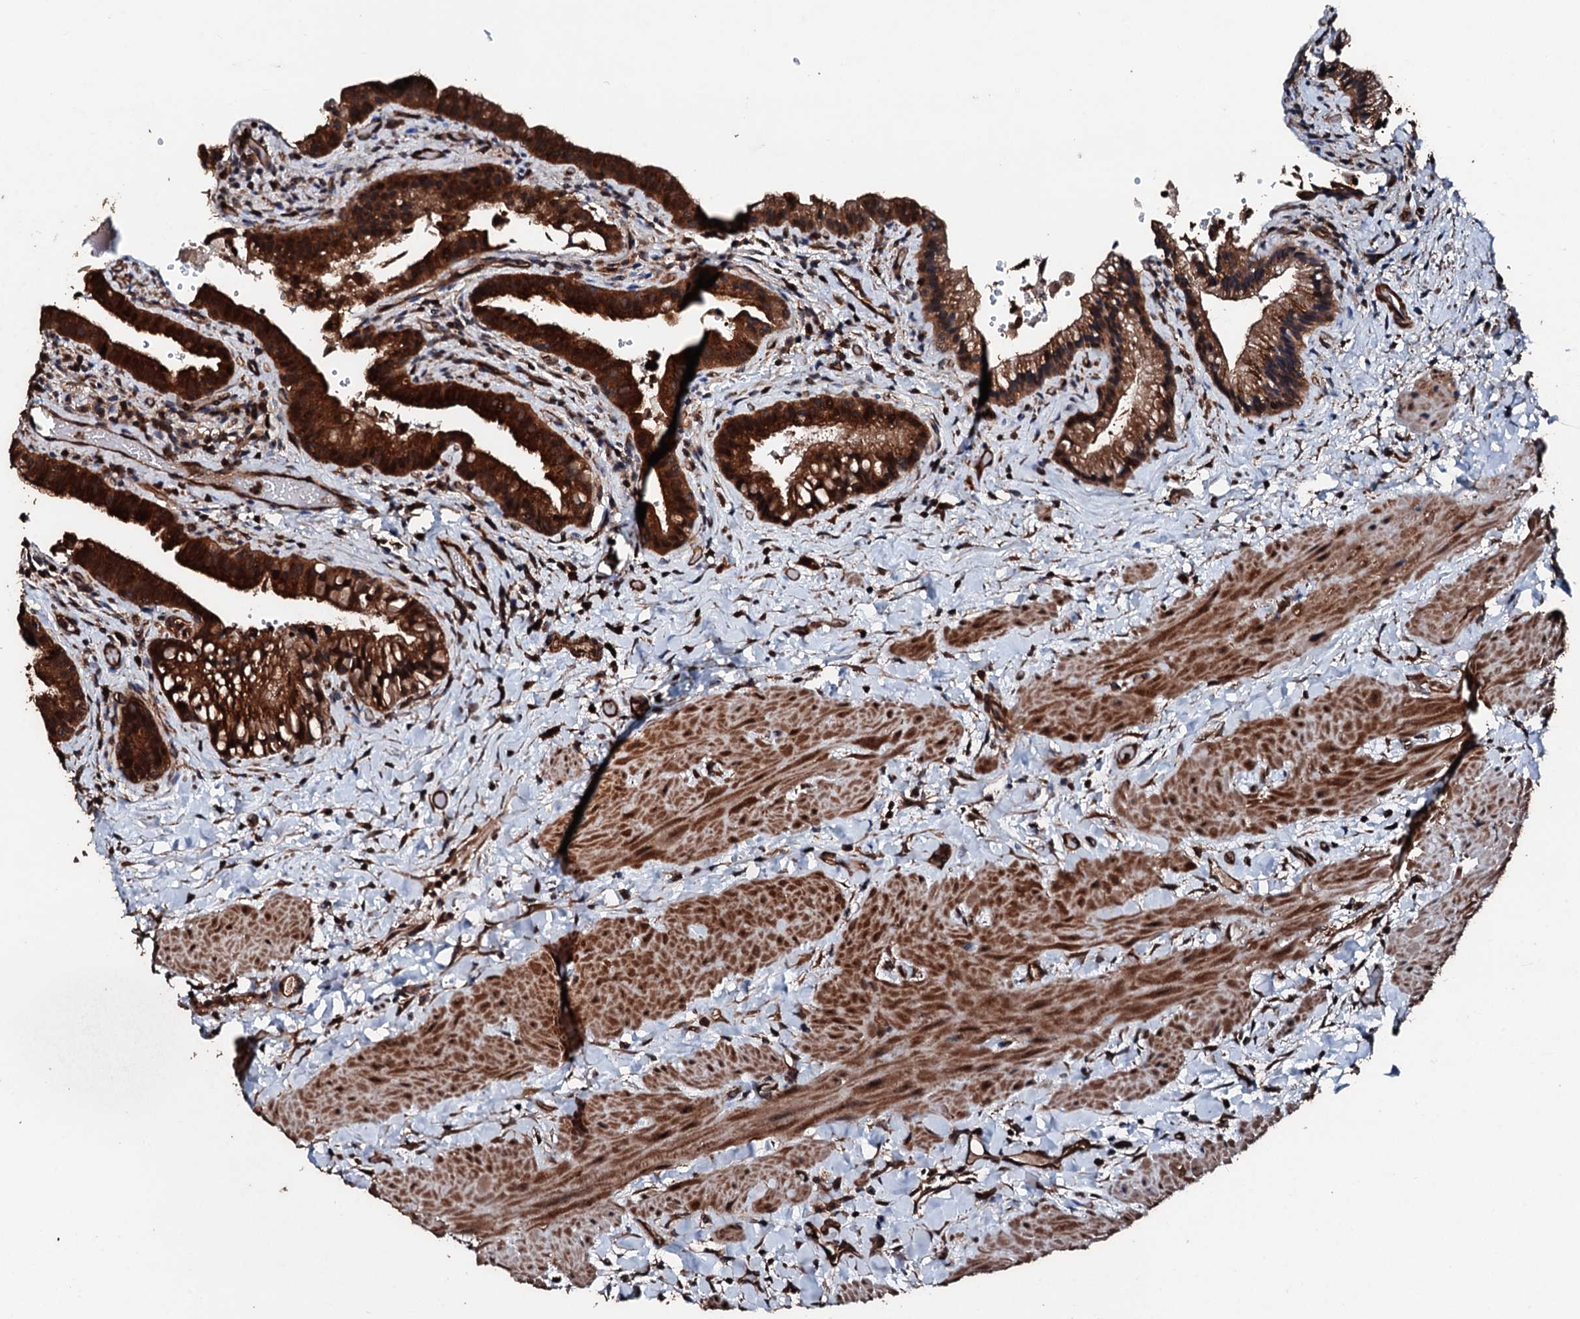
{"staining": {"intensity": "strong", "quantity": ">75%", "location": "cytoplasmic/membranous"}, "tissue": "gallbladder", "cell_type": "Glandular cells", "image_type": "normal", "snomed": [{"axis": "morphology", "description": "Normal tissue, NOS"}, {"axis": "topography", "description": "Gallbladder"}], "caption": "The image reveals immunohistochemical staining of unremarkable gallbladder. There is strong cytoplasmic/membranous positivity is present in about >75% of glandular cells. (IHC, brightfield microscopy, high magnification).", "gene": "KIF18A", "patient": {"sex": "male", "age": 24}}